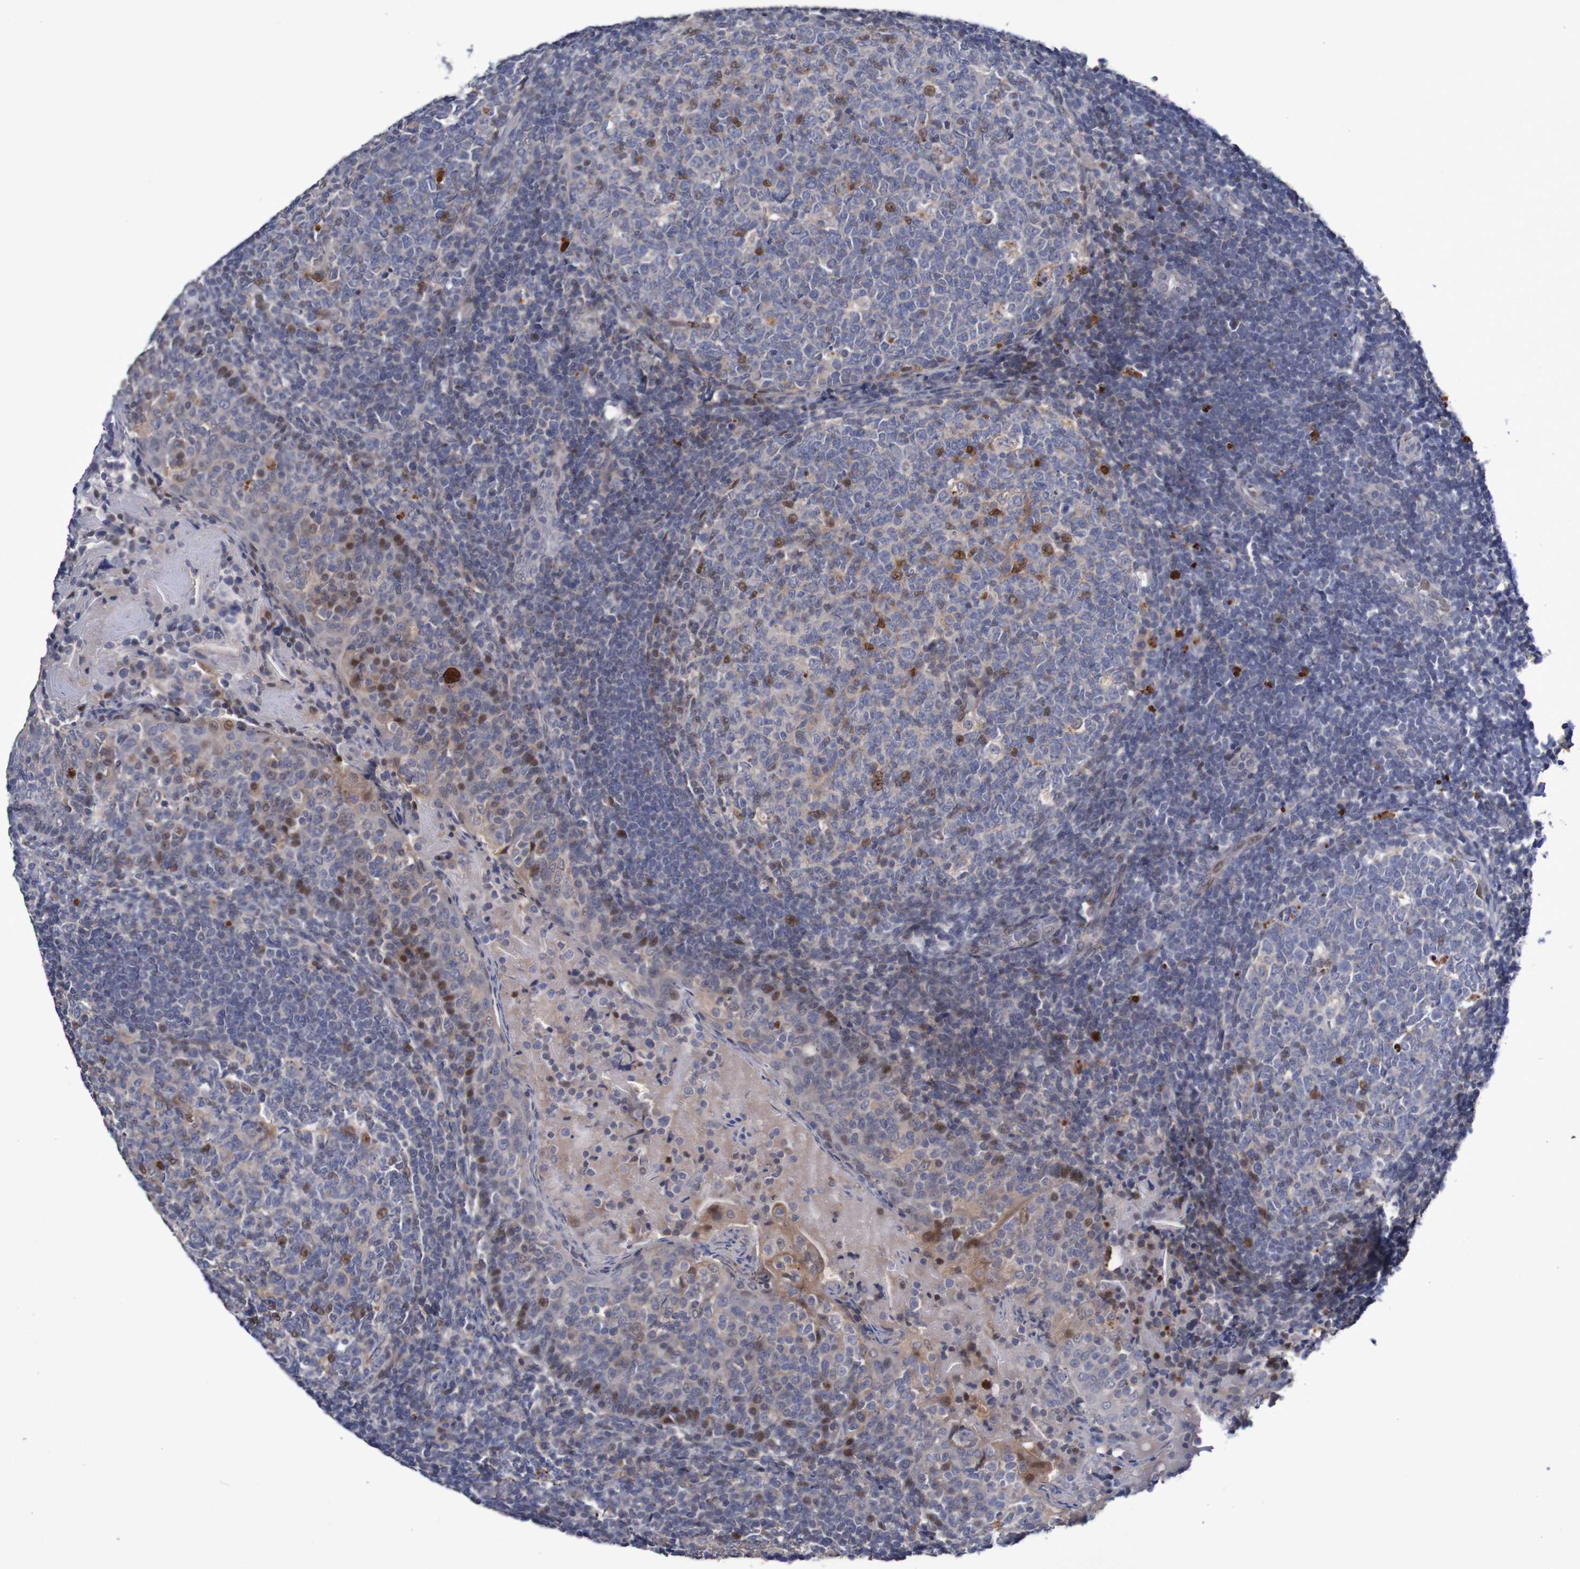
{"staining": {"intensity": "moderate", "quantity": "<25%", "location": "cytoplasmic/membranous,nuclear"}, "tissue": "tonsil", "cell_type": "Germinal center cells", "image_type": "normal", "snomed": [{"axis": "morphology", "description": "Normal tissue, NOS"}, {"axis": "topography", "description": "Tonsil"}], "caption": "Immunohistochemical staining of benign tonsil shows low levels of moderate cytoplasmic/membranous,nuclear staining in approximately <25% of germinal center cells.", "gene": "FBP1", "patient": {"sex": "female", "age": 19}}